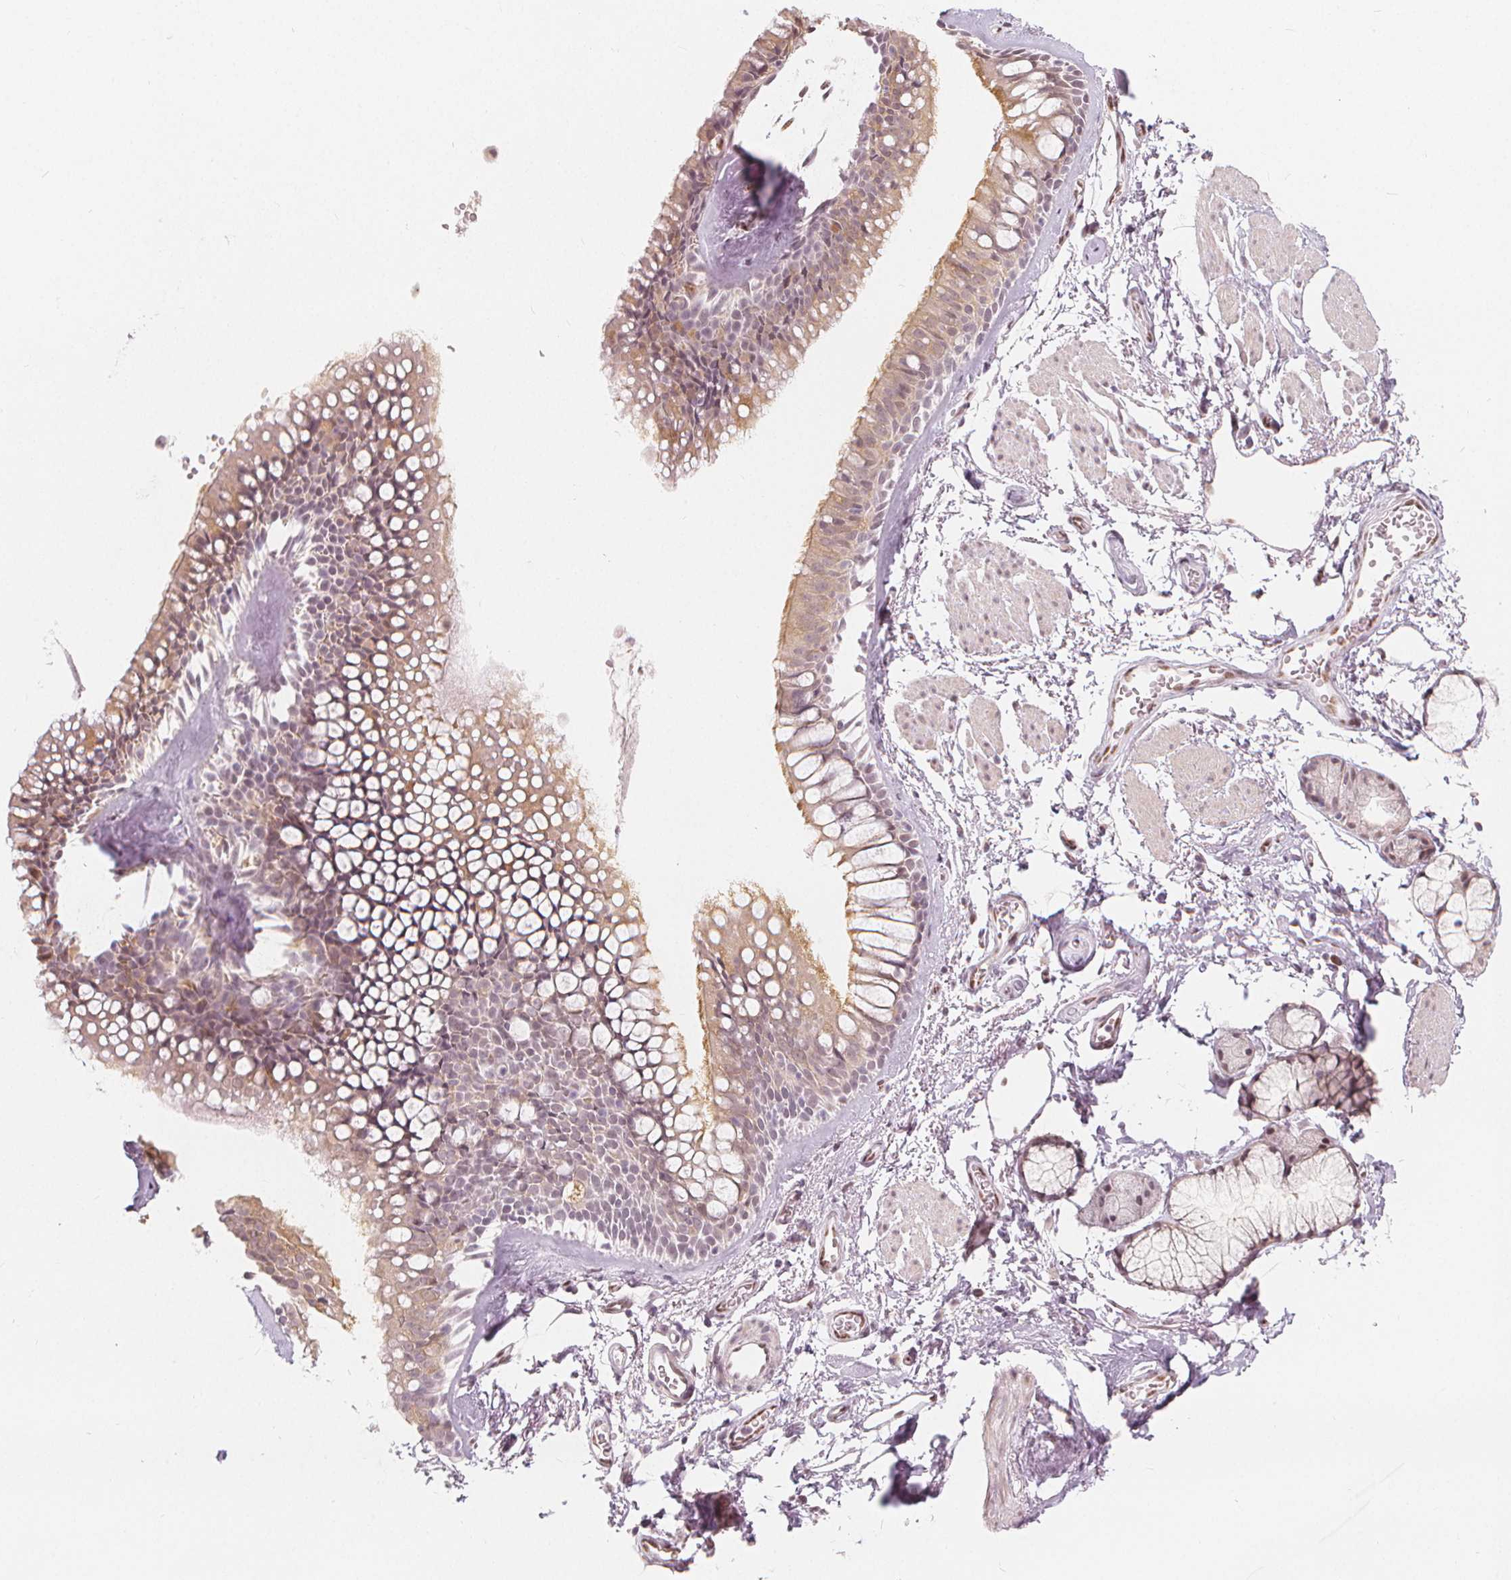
{"staining": {"intensity": "negative", "quantity": "none", "location": "none"}, "tissue": "adipose tissue", "cell_type": "Adipocytes", "image_type": "normal", "snomed": [{"axis": "morphology", "description": "Normal tissue, NOS"}, {"axis": "topography", "description": "Cartilage tissue"}, {"axis": "topography", "description": "Bronchus"}], "caption": "DAB immunohistochemical staining of normal human adipose tissue displays no significant expression in adipocytes. Nuclei are stained in blue.", "gene": "DRC3", "patient": {"sex": "female", "age": 79}}